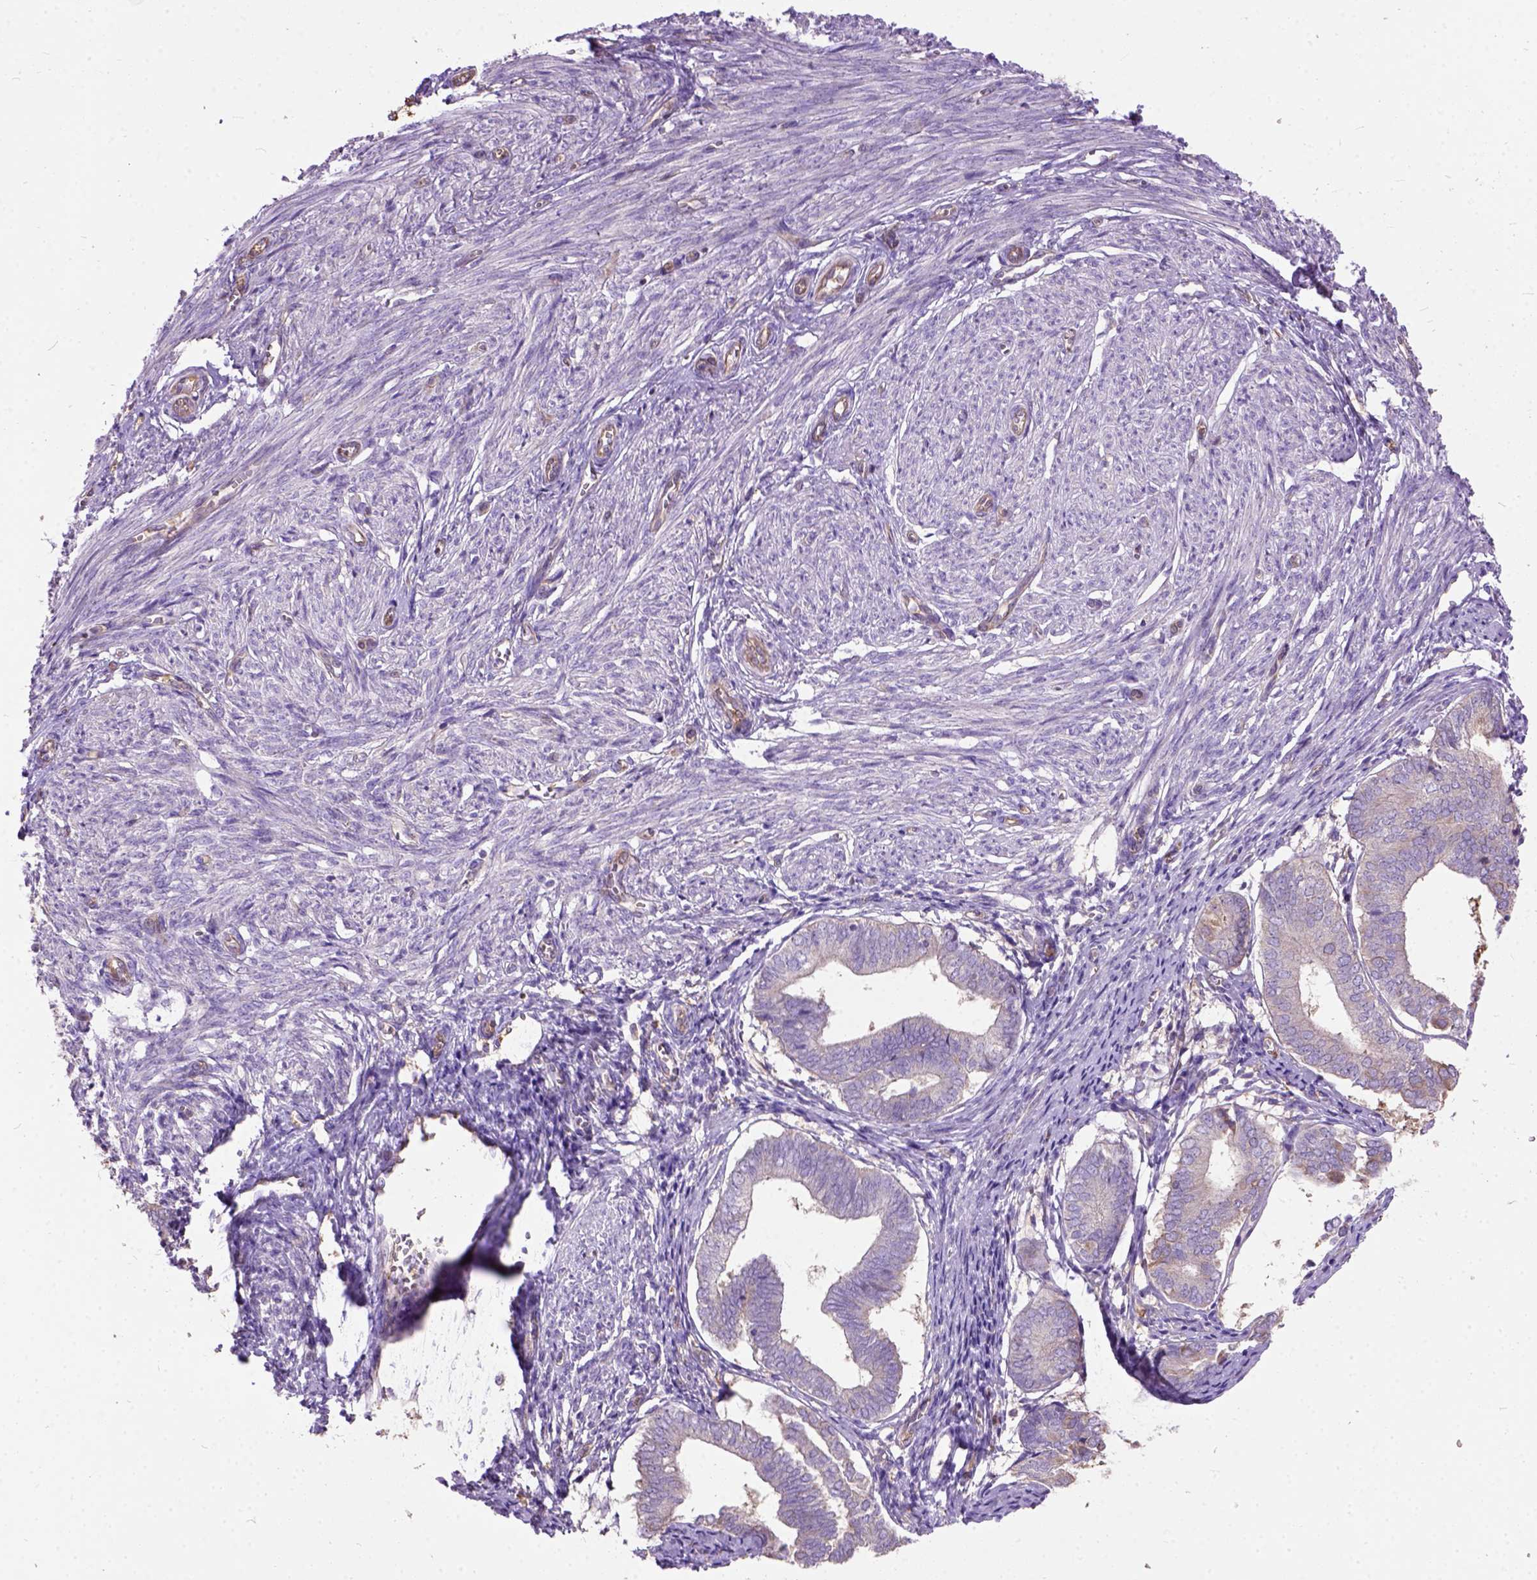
{"staining": {"intensity": "negative", "quantity": "none", "location": "none"}, "tissue": "endometrium", "cell_type": "Cells in endometrial stroma", "image_type": "normal", "snomed": [{"axis": "morphology", "description": "Normal tissue, NOS"}, {"axis": "topography", "description": "Endometrium"}], "caption": "High power microscopy histopathology image of an IHC photomicrograph of benign endometrium, revealing no significant staining in cells in endometrial stroma.", "gene": "SEMA4F", "patient": {"sex": "female", "age": 50}}